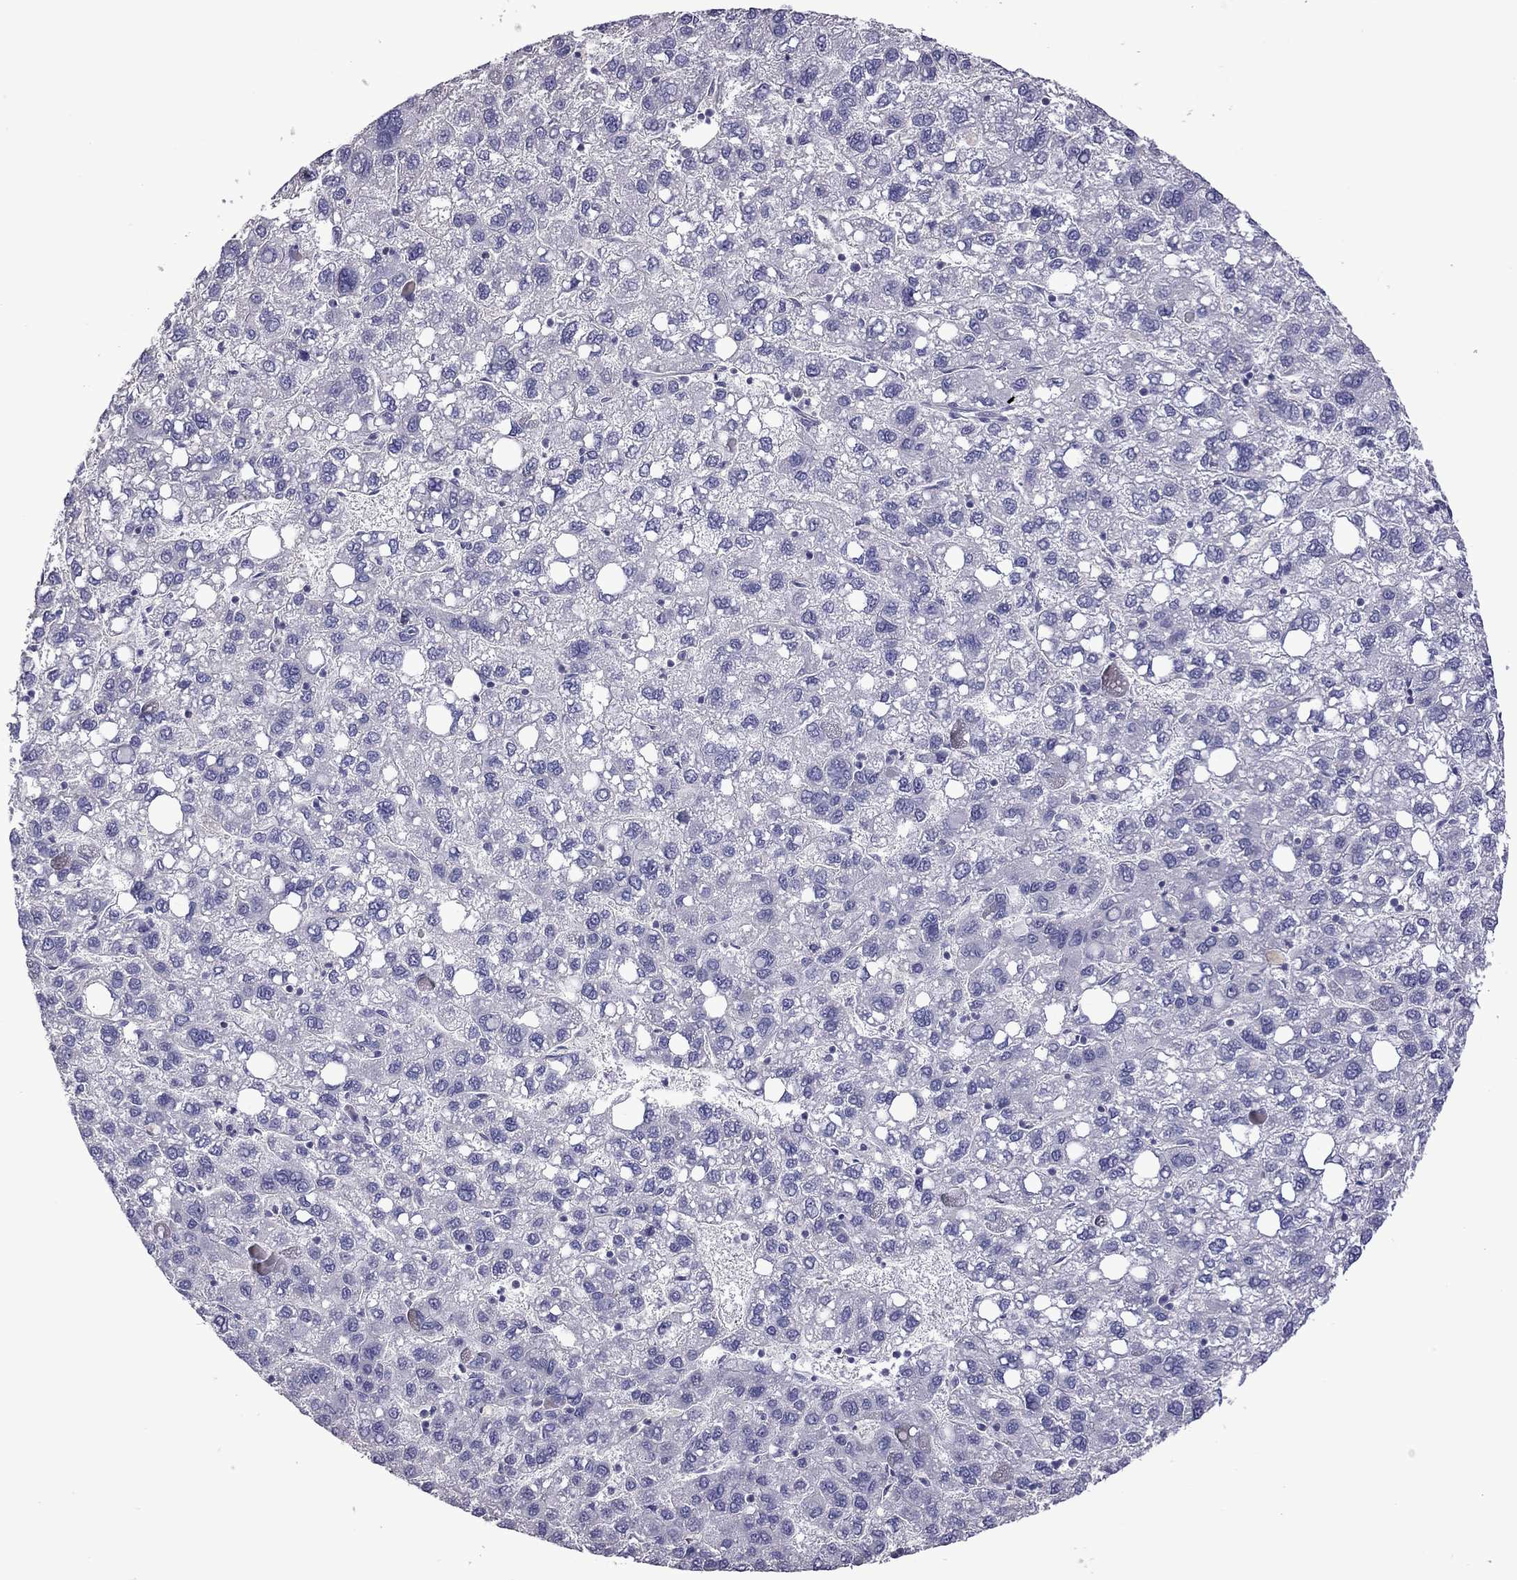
{"staining": {"intensity": "negative", "quantity": "none", "location": "none"}, "tissue": "liver cancer", "cell_type": "Tumor cells", "image_type": "cancer", "snomed": [{"axis": "morphology", "description": "Carcinoma, Hepatocellular, NOS"}, {"axis": "topography", "description": "Liver"}], "caption": "Hepatocellular carcinoma (liver) stained for a protein using IHC reveals no expression tumor cells.", "gene": "FEZ1", "patient": {"sex": "female", "age": 82}}